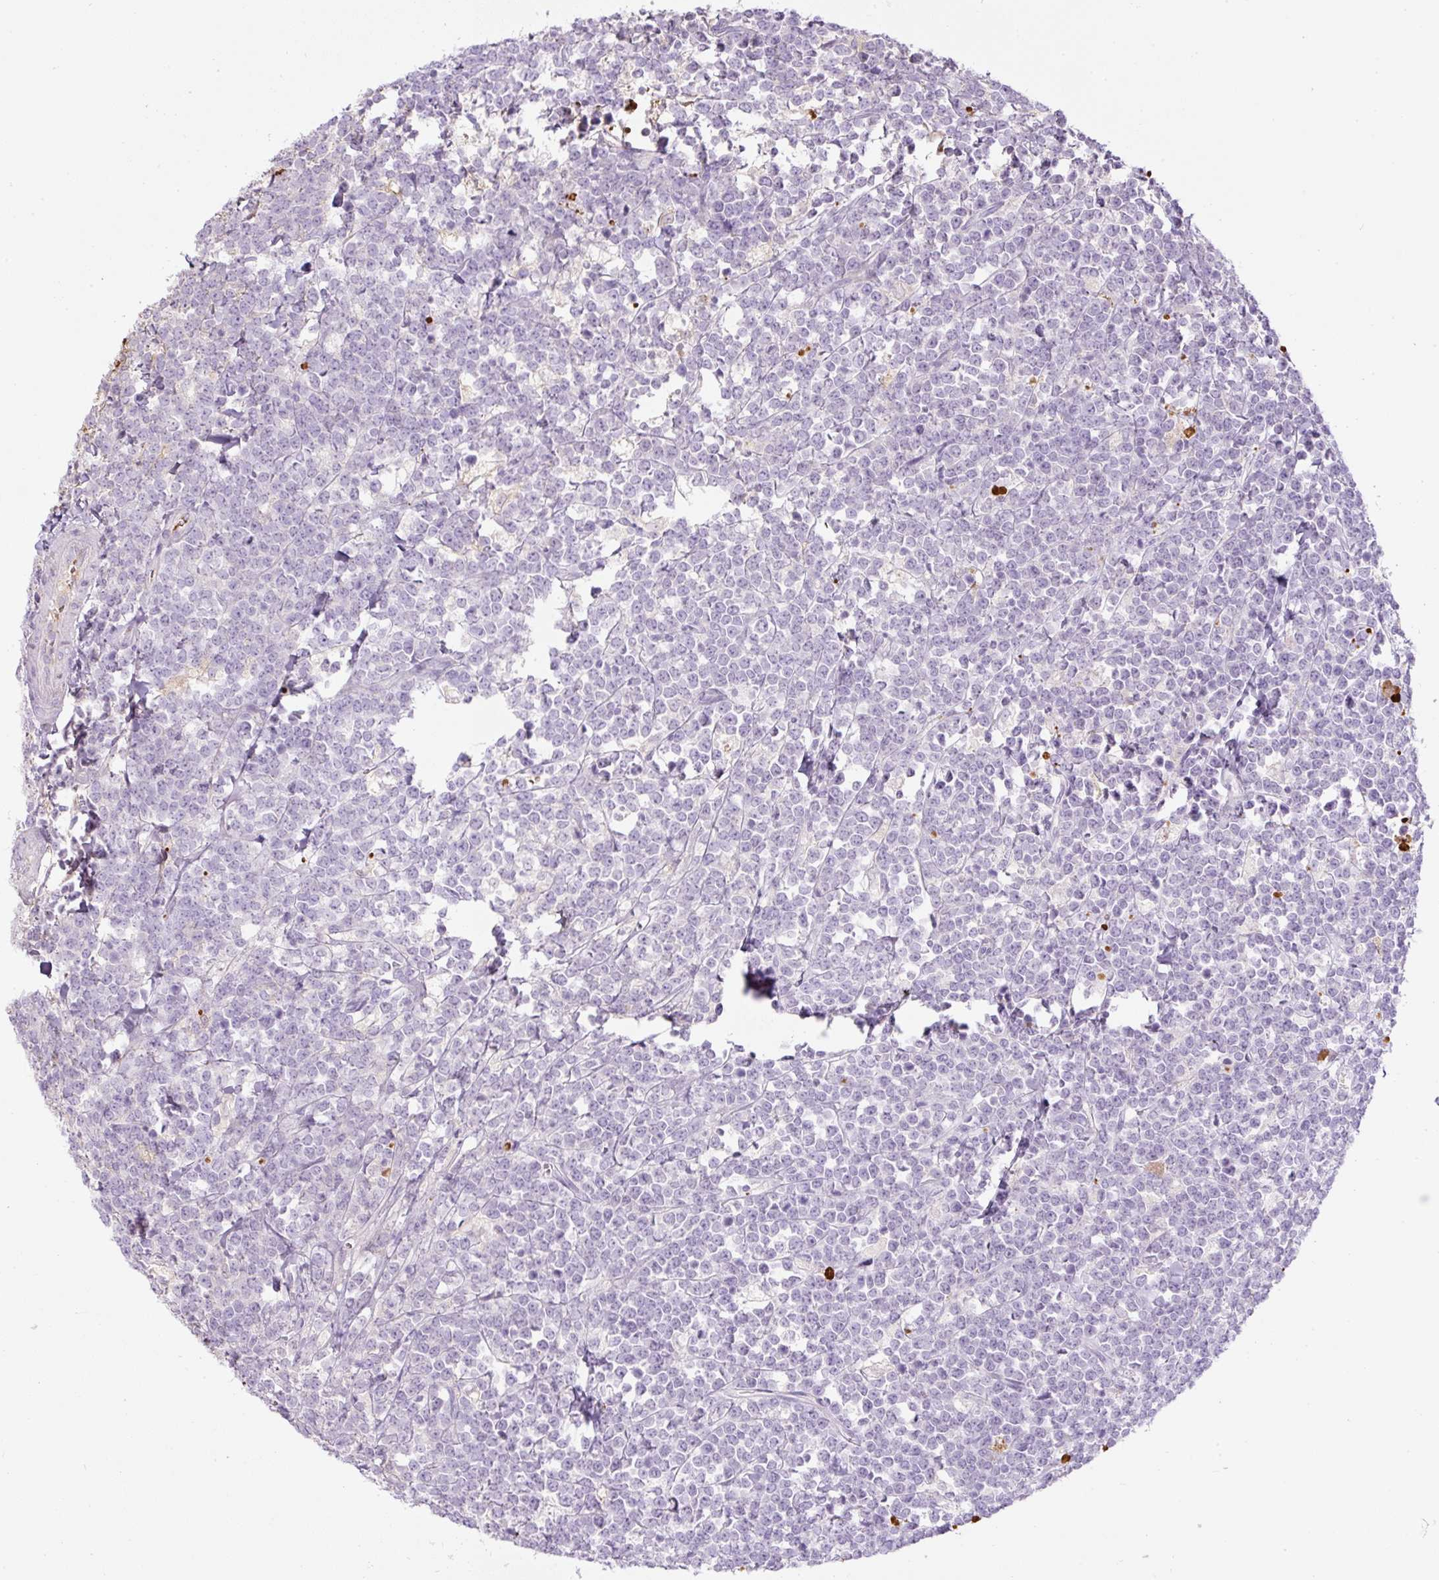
{"staining": {"intensity": "negative", "quantity": "none", "location": "none"}, "tissue": "lymphoma", "cell_type": "Tumor cells", "image_type": "cancer", "snomed": [{"axis": "morphology", "description": "Malignant lymphoma, non-Hodgkin's type, High grade"}, {"axis": "topography", "description": "Small intestine"}, {"axis": "topography", "description": "Colon"}], "caption": "Protein analysis of lymphoma shows no significant positivity in tumor cells.", "gene": "APOA1", "patient": {"sex": "male", "age": 8}}